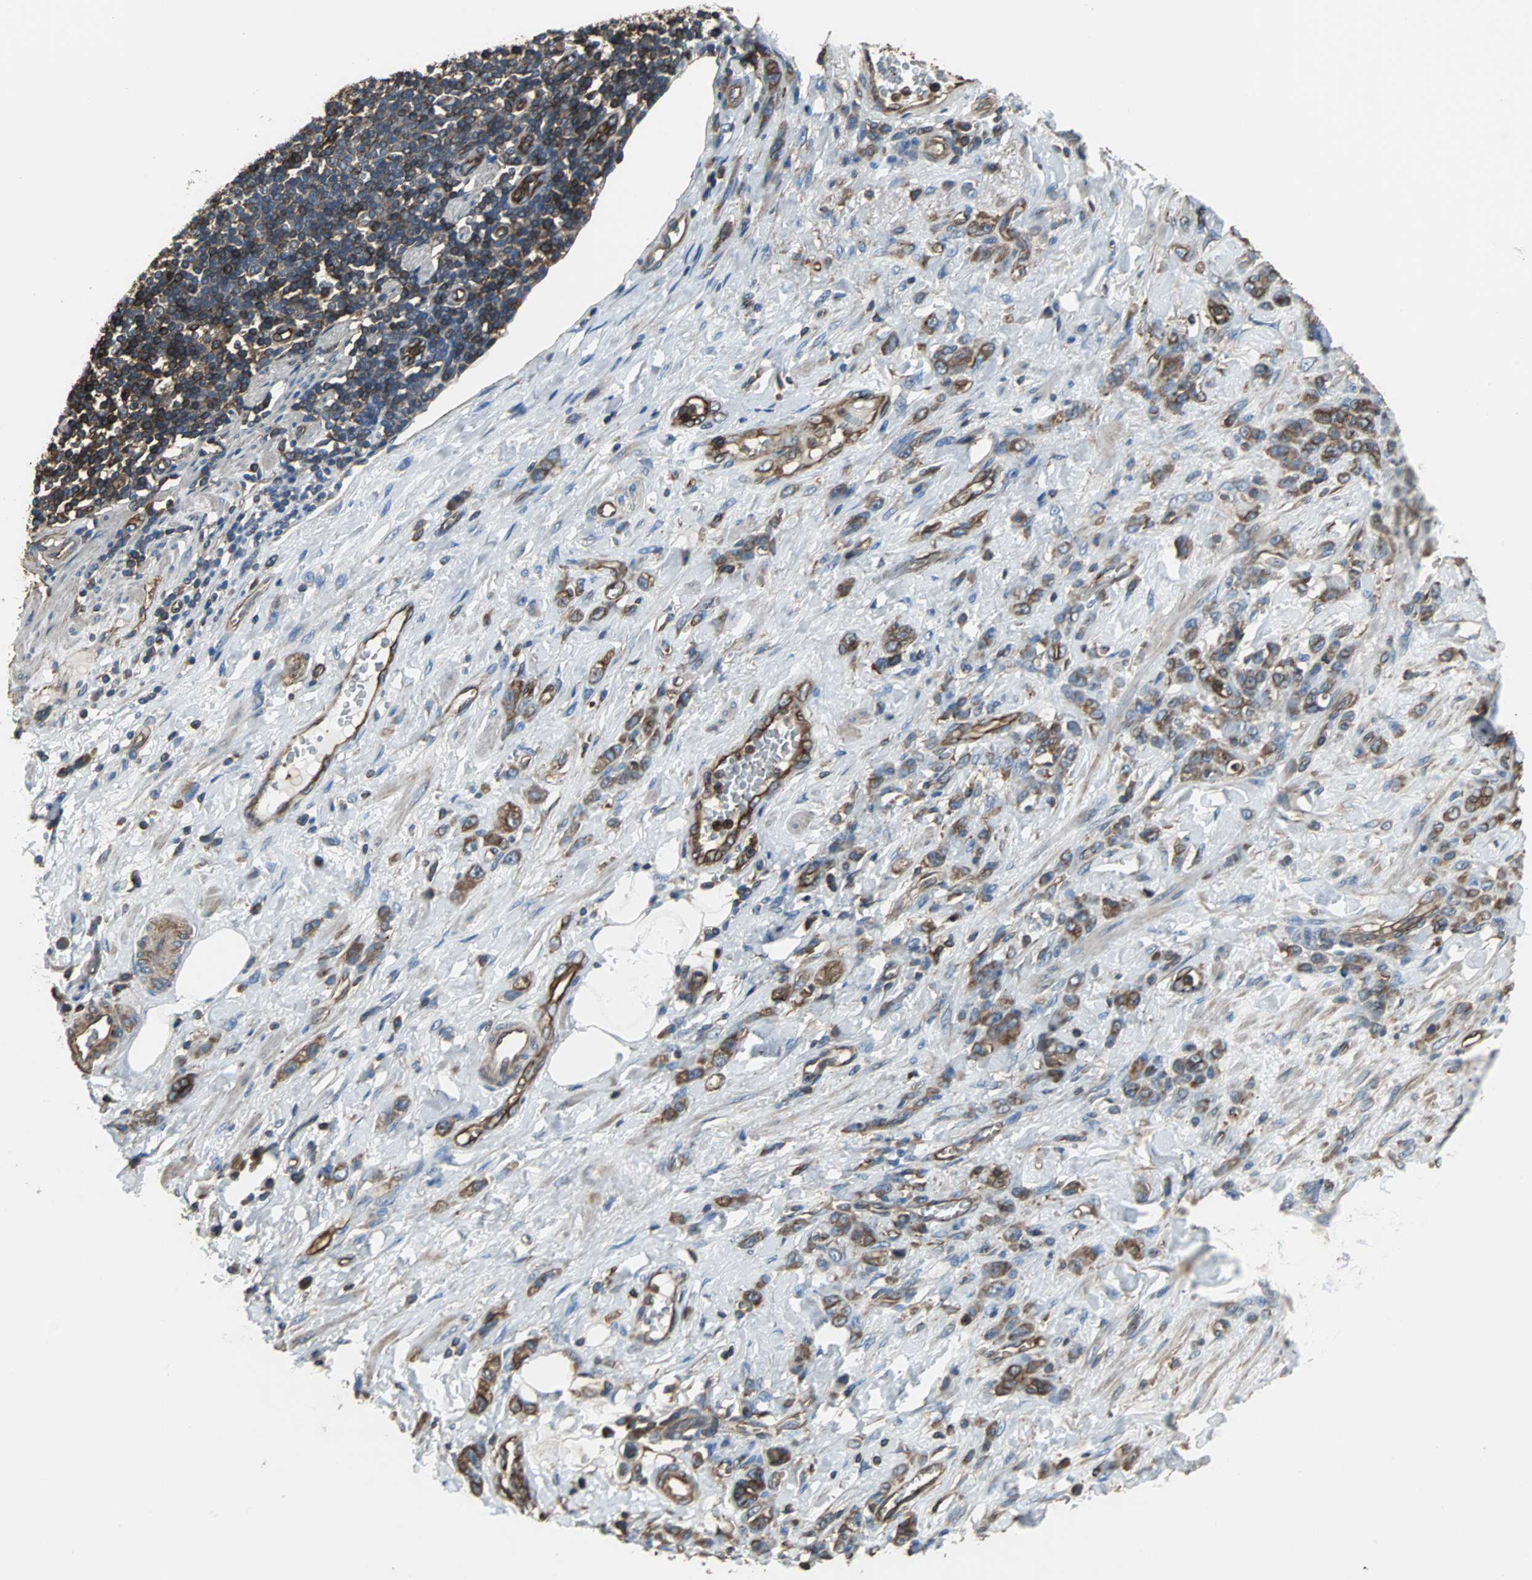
{"staining": {"intensity": "moderate", "quantity": ">75%", "location": "cytoplasmic/membranous"}, "tissue": "stomach cancer", "cell_type": "Tumor cells", "image_type": "cancer", "snomed": [{"axis": "morphology", "description": "Adenocarcinoma, NOS"}, {"axis": "topography", "description": "Stomach"}], "caption": "Human stomach adenocarcinoma stained with a brown dye demonstrates moderate cytoplasmic/membranous positive staining in approximately >75% of tumor cells.", "gene": "ACTN1", "patient": {"sex": "male", "age": 82}}